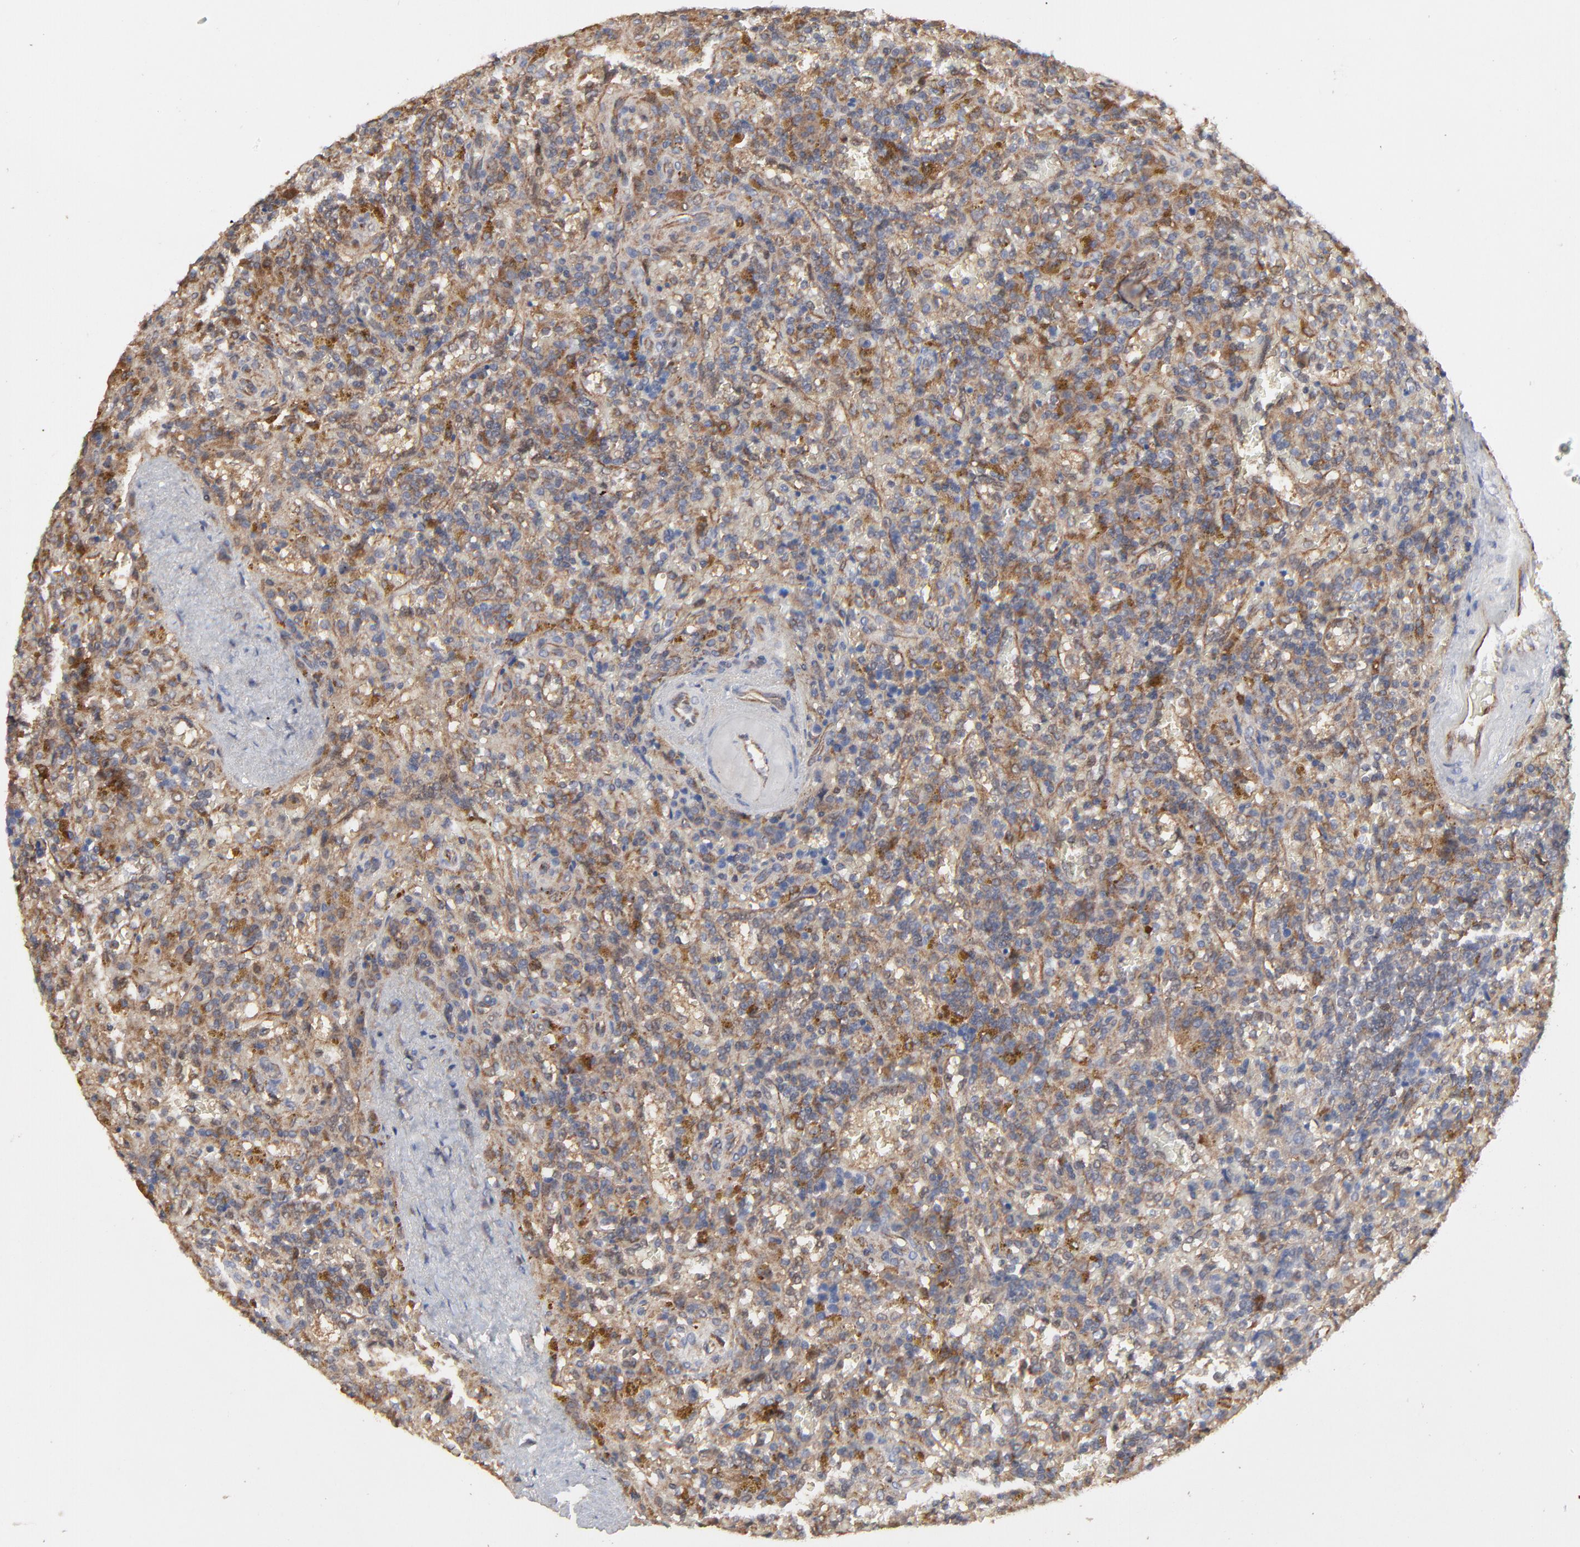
{"staining": {"intensity": "moderate", "quantity": ">75%", "location": "cytoplasmic/membranous"}, "tissue": "lymphoma", "cell_type": "Tumor cells", "image_type": "cancer", "snomed": [{"axis": "morphology", "description": "Malignant lymphoma, non-Hodgkin's type, Low grade"}, {"axis": "topography", "description": "Spleen"}], "caption": "Immunohistochemical staining of human lymphoma shows medium levels of moderate cytoplasmic/membranous positivity in approximately >75% of tumor cells.", "gene": "RAB9A", "patient": {"sex": "female", "age": 65}}